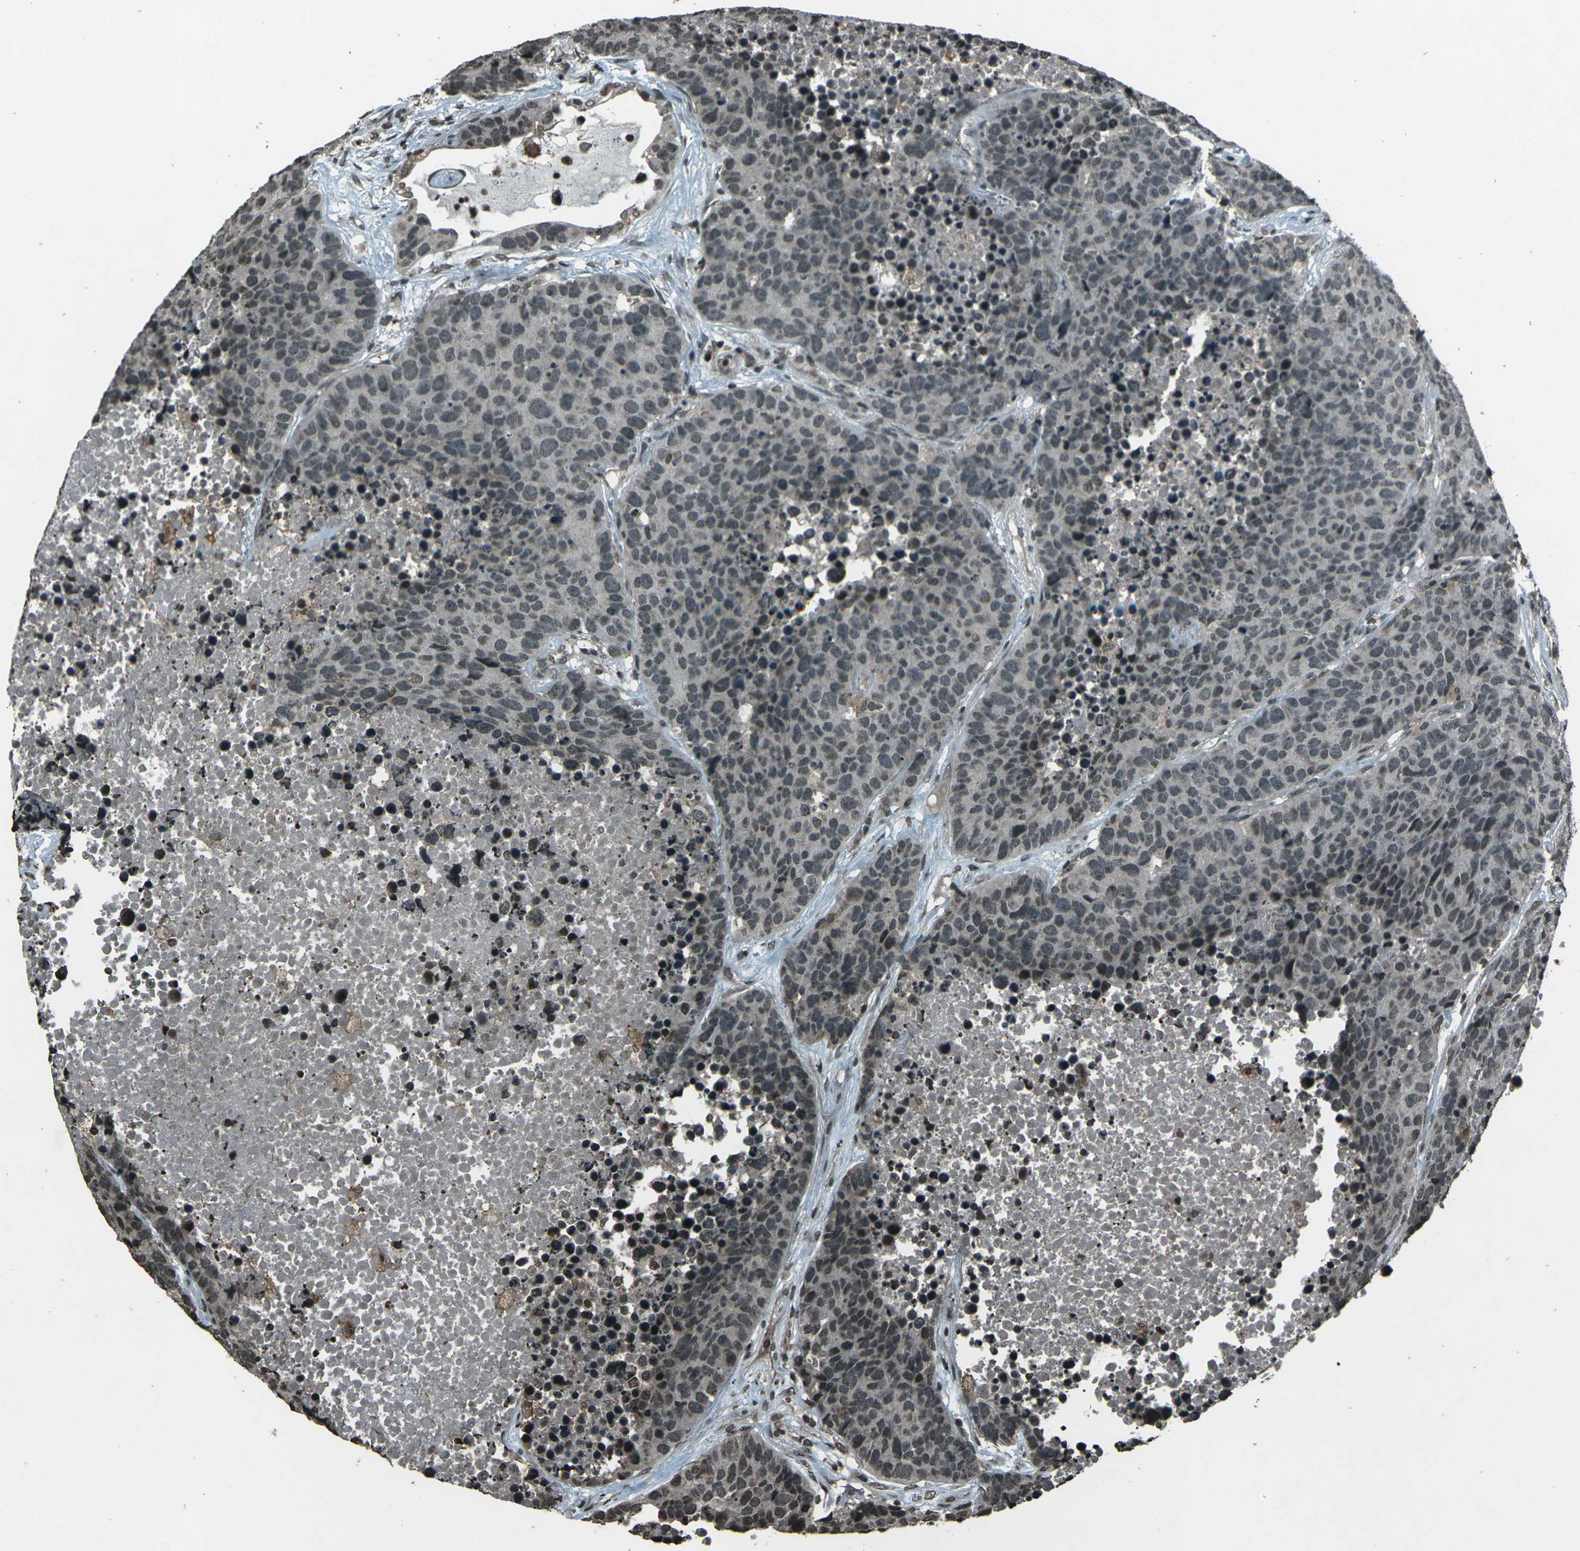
{"staining": {"intensity": "negative", "quantity": "none", "location": "none"}, "tissue": "carcinoid", "cell_type": "Tumor cells", "image_type": "cancer", "snomed": [{"axis": "morphology", "description": "Carcinoid, malignant, NOS"}, {"axis": "topography", "description": "Lung"}], "caption": "This is an IHC micrograph of malignant carcinoid. There is no expression in tumor cells.", "gene": "PRPF8", "patient": {"sex": "male", "age": 60}}